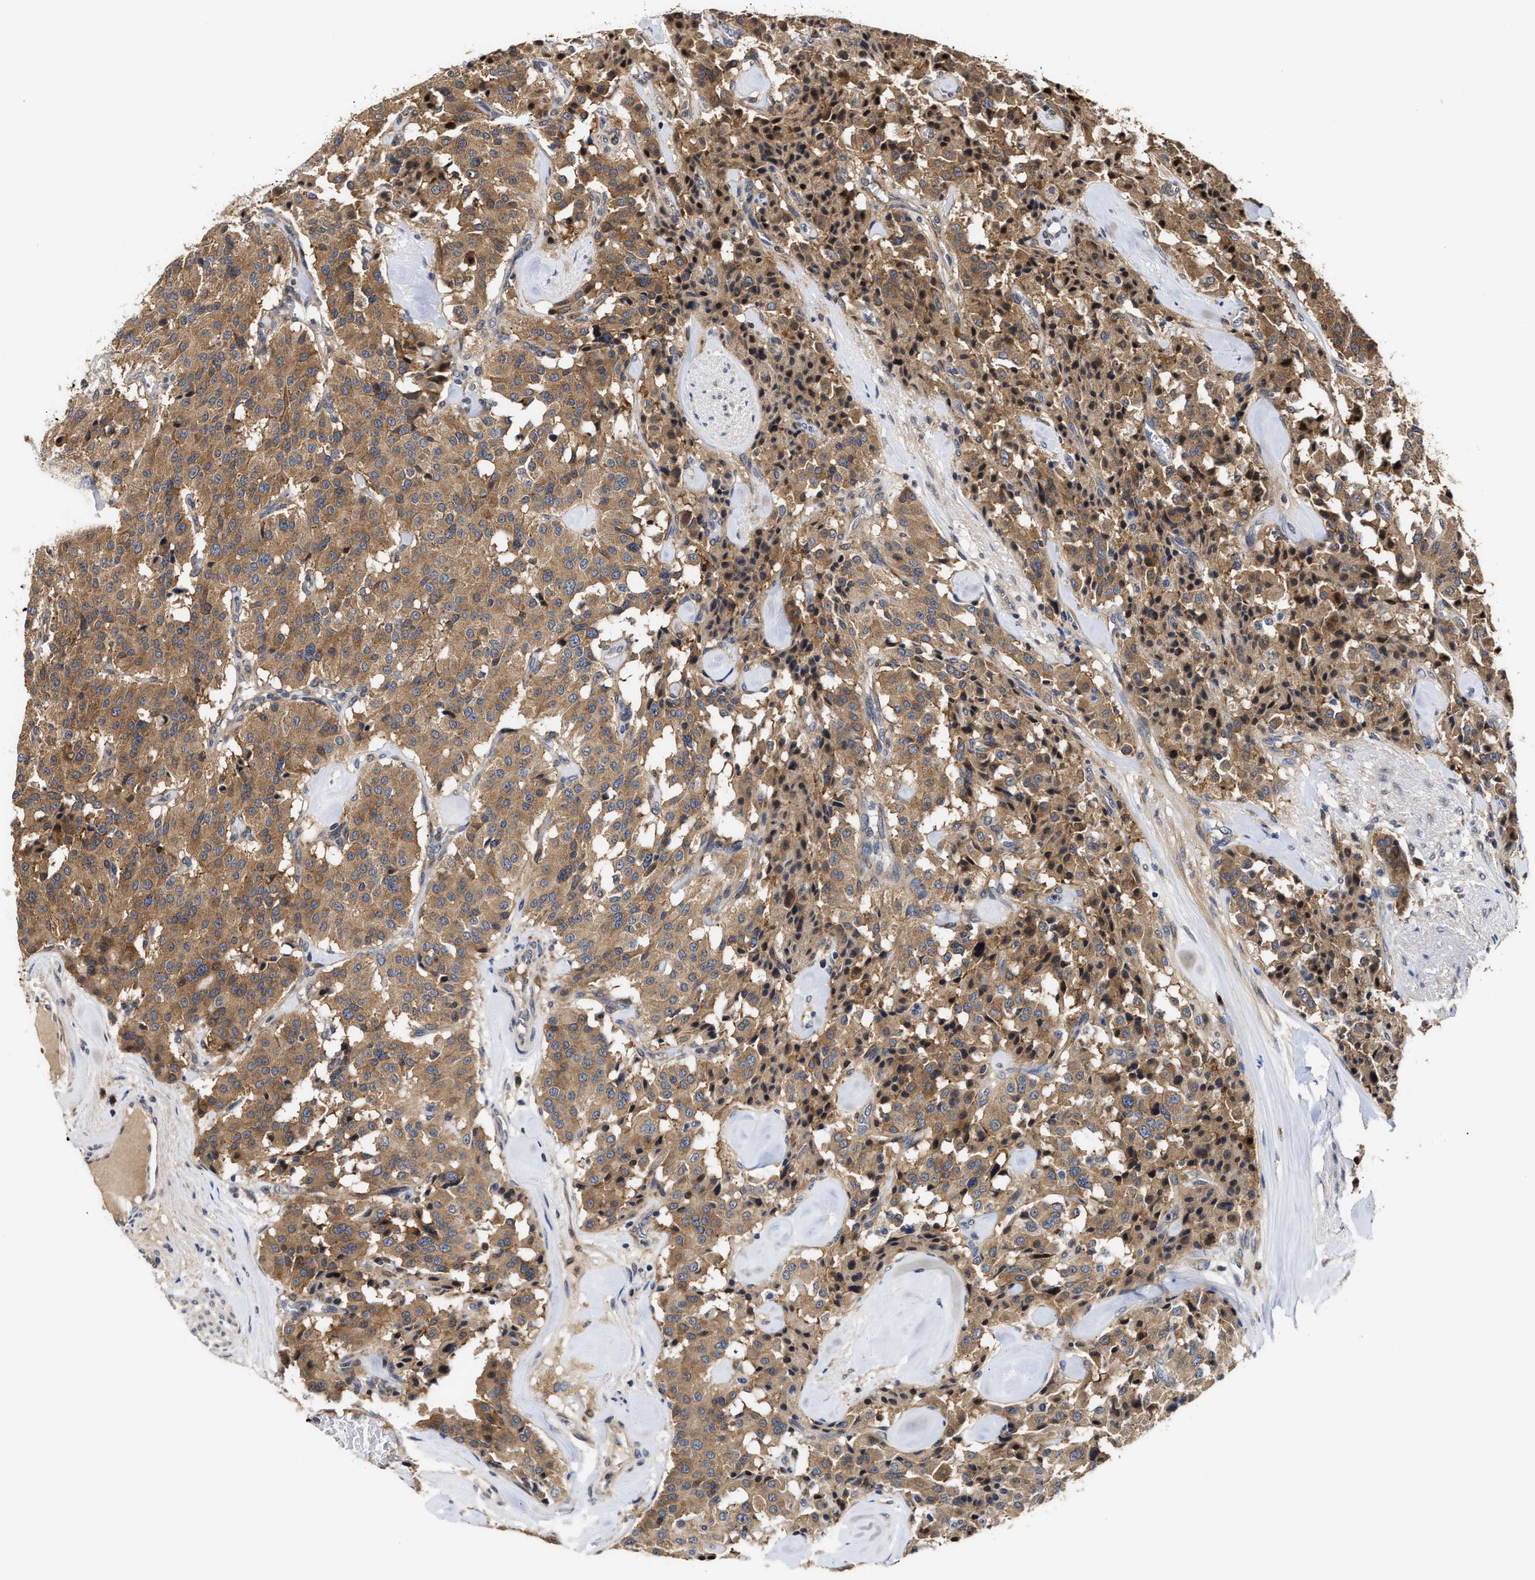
{"staining": {"intensity": "moderate", "quantity": ">75%", "location": "cytoplasmic/membranous"}, "tissue": "carcinoid", "cell_type": "Tumor cells", "image_type": "cancer", "snomed": [{"axis": "morphology", "description": "Carcinoid, malignant, NOS"}, {"axis": "topography", "description": "Lung"}], "caption": "IHC image of neoplastic tissue: human carcinoid stained using IHC displays medium levels of moderate protein expression localized specifically in the cytoplasmic/membranous of tumor cells, appearing as a cytoplasmic/membranous brown color.", "gene": "CLIP2", "patient": {"sex": "male", "age": 30}}